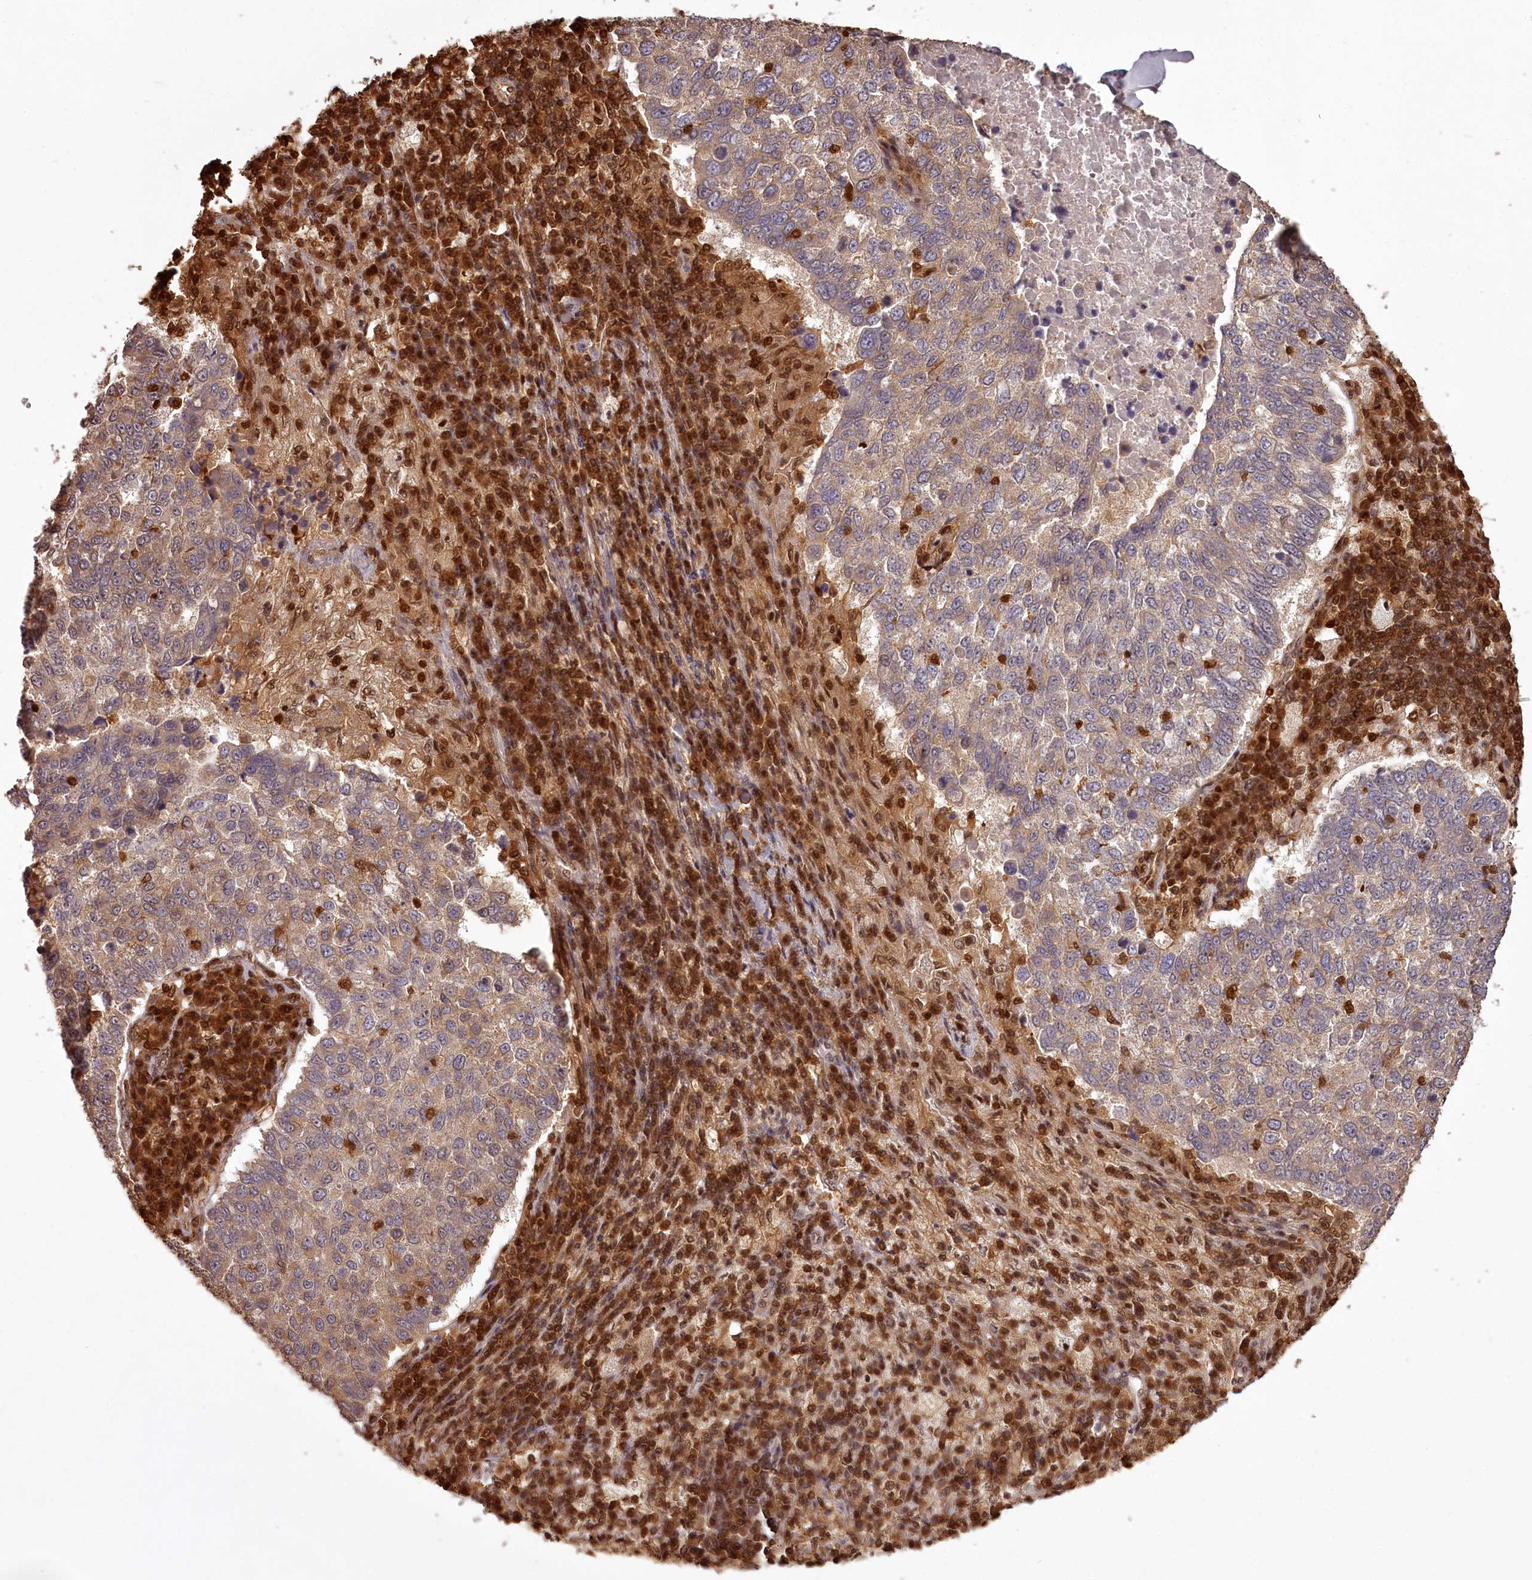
{"staining": {"intensity": "weak", "quantity": "25%-75%", "location": "cytoplasmic/membranous"}, "tissue": "lung cancer", "cell_type": "Tumor cells", "image_type": "cancer", "snomed": [{"axis": "morphology", "description": "Squamous cell carcinoma, NOS"}, {"axis": "topography", "description": "Lung"}], "caption": "Tumor cells display low levels of weak cytoplasmic/membranous expression in about 25%-75% of cells in lung squamous cell carcinoma.", "gene": "NPRL2", "patient": {"sex": "male", "age": 73}}